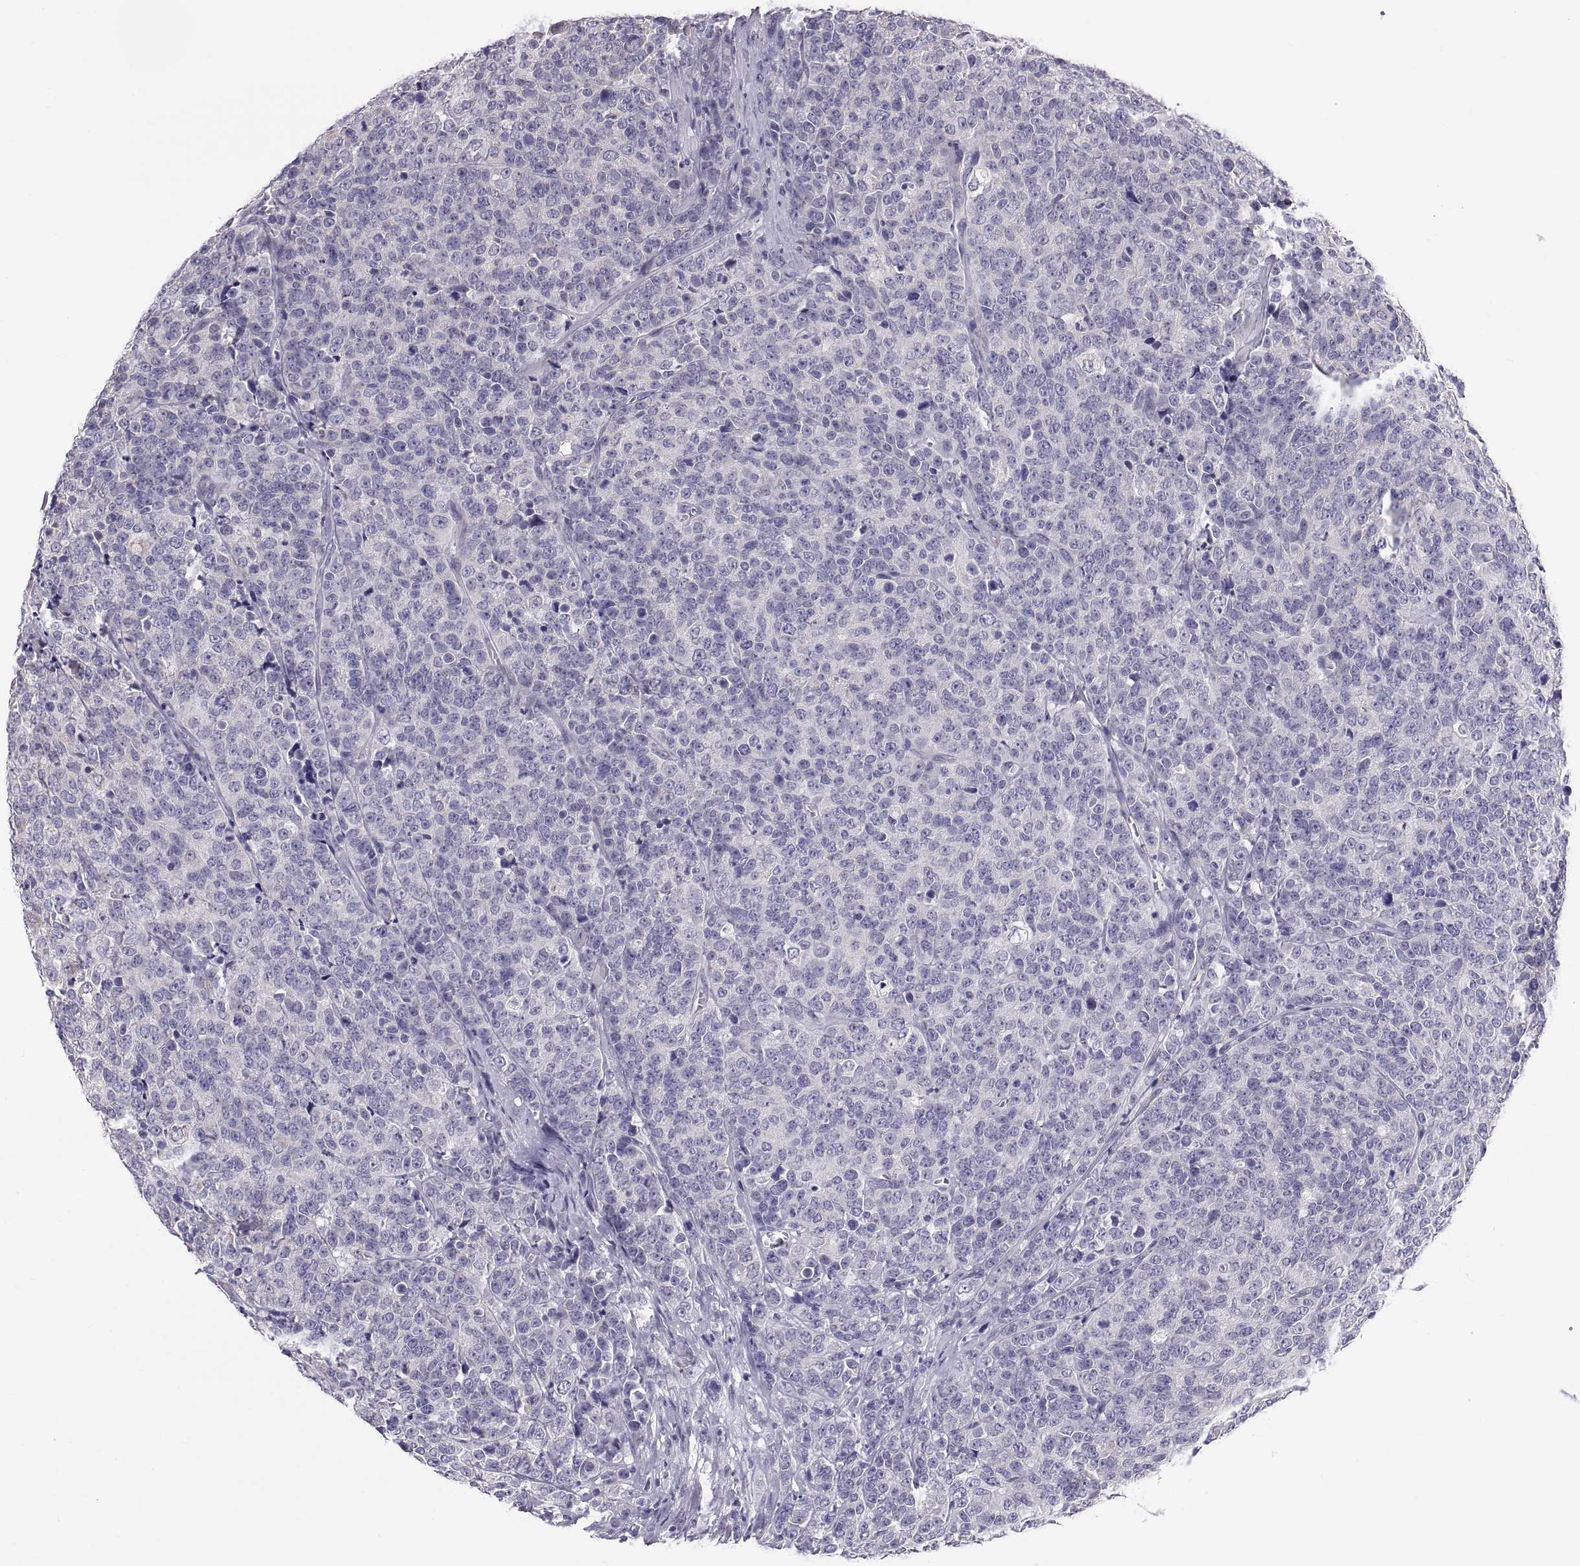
{"staining": {"intensity": "negative", "quantity": "none", "location": "none"}, "tissue": "prostate cancer", "cell_type": "Tumor cells", "image_type": "cancer", "snomed": [{"axis": "morphology", "description": "Adenocarcinoma, NOS"}, {"axis": "topography", "description": "Prostate"}], "caption": "IHC photomicrograph of human adenocarcinoma (prostate) stained for a protein (brown), which shows no positivity in tumor cells.", "gene": "TNNC1", "patient": {"sex": "male", "age": 67}}